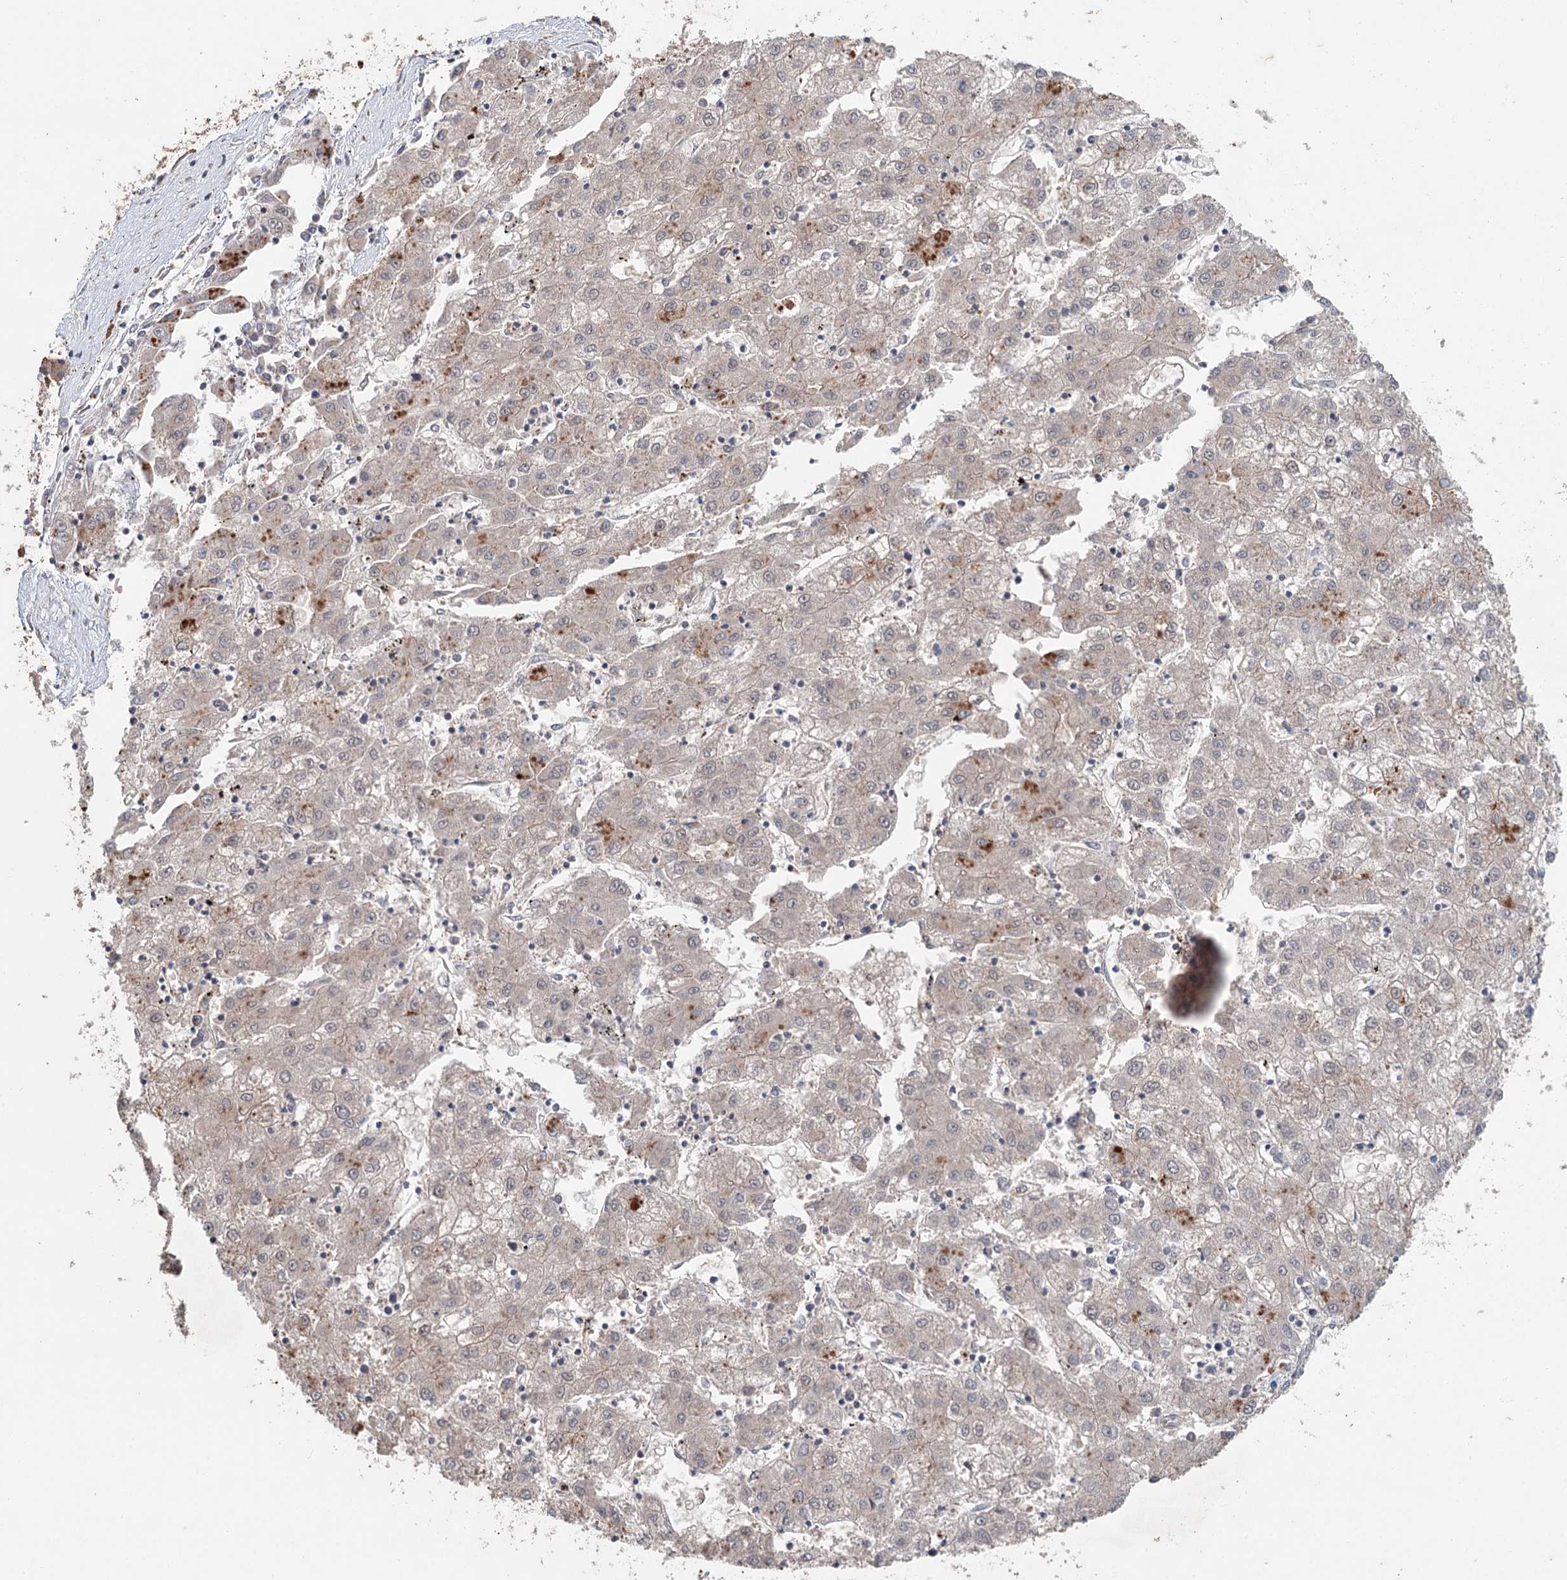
{"staining": {"intensity": "weak", "quantity": "25%-75%", "location": "cytoplasmic/membranous,nuclear"}, "tissue": "liver cancer", "cell_type": "Tumor cells", "image_type": "cancer", "snomed": [{"axis": "morphology", "description": "Carcinoma, Hepatocellular, NOS"}, {"axis": "topography", "description": "Liver"}], "caption": "Brown immunohistochemical staining in liver cancer (hepatocellular carcinoma) reveals weak cytoplasmic/membranous and nuclear staining in approximately 25%-75% of tumor cells.", "gene": "ADK", "patient": {"sex": "male", "age": 72}}